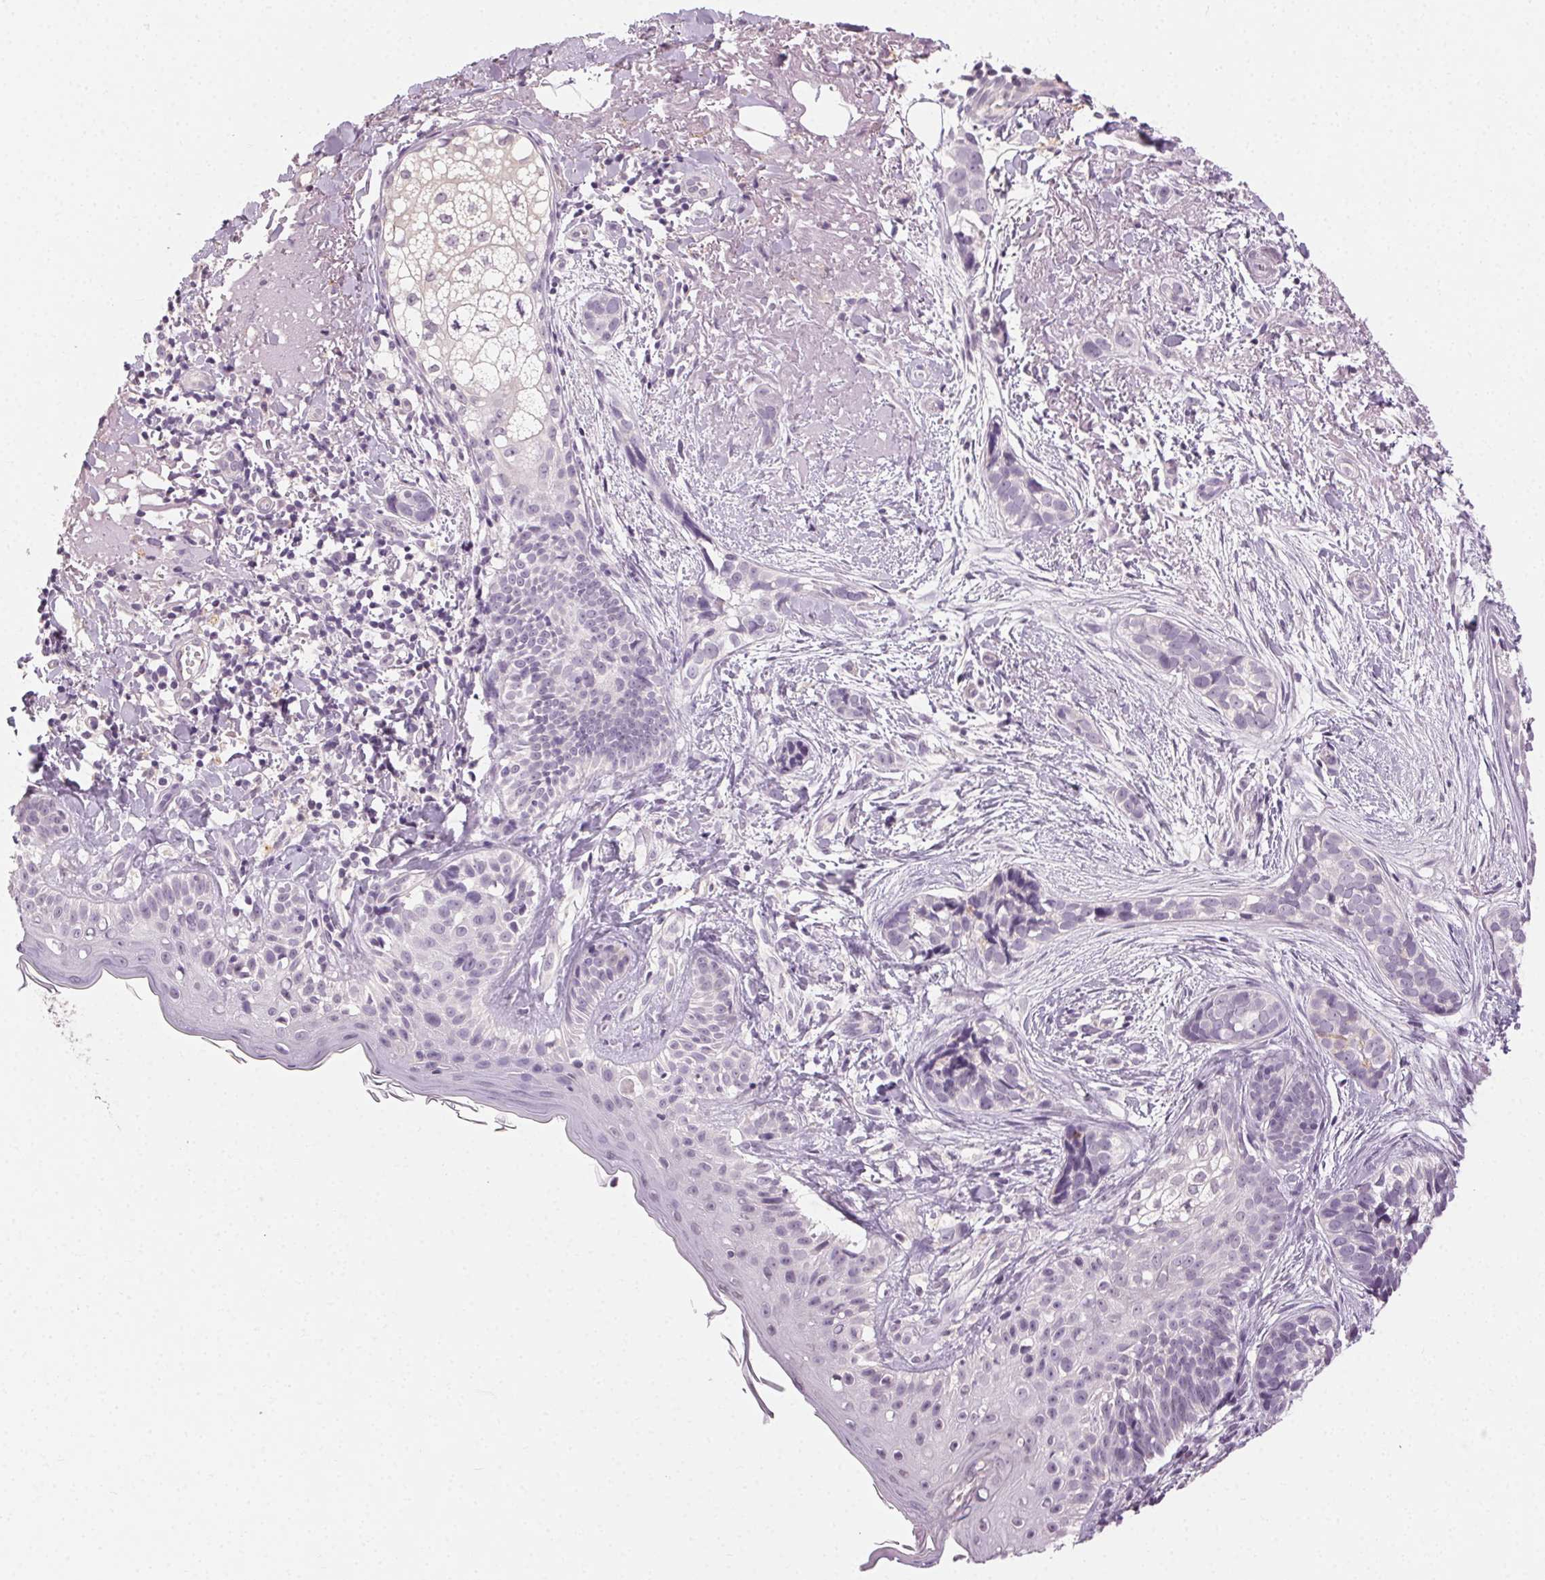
{"staining": {"intensity": "negative", "quantity": "none", "location": "none"}, "tissue": "skin cancer", "cell_type": "Tumor cells", "image_type": "cancer", "snomed": [{"axis": "morphology", "description": "Basal cell carcinoma"}, {"axis": "topography", "description": "Skin"}], "caption": "A photomicrograph of skin cancer stained for a protein displays no brown staining in tumor cells.", "gene": "CLTRN", "patient": {"sex": "male", "age": 87}}